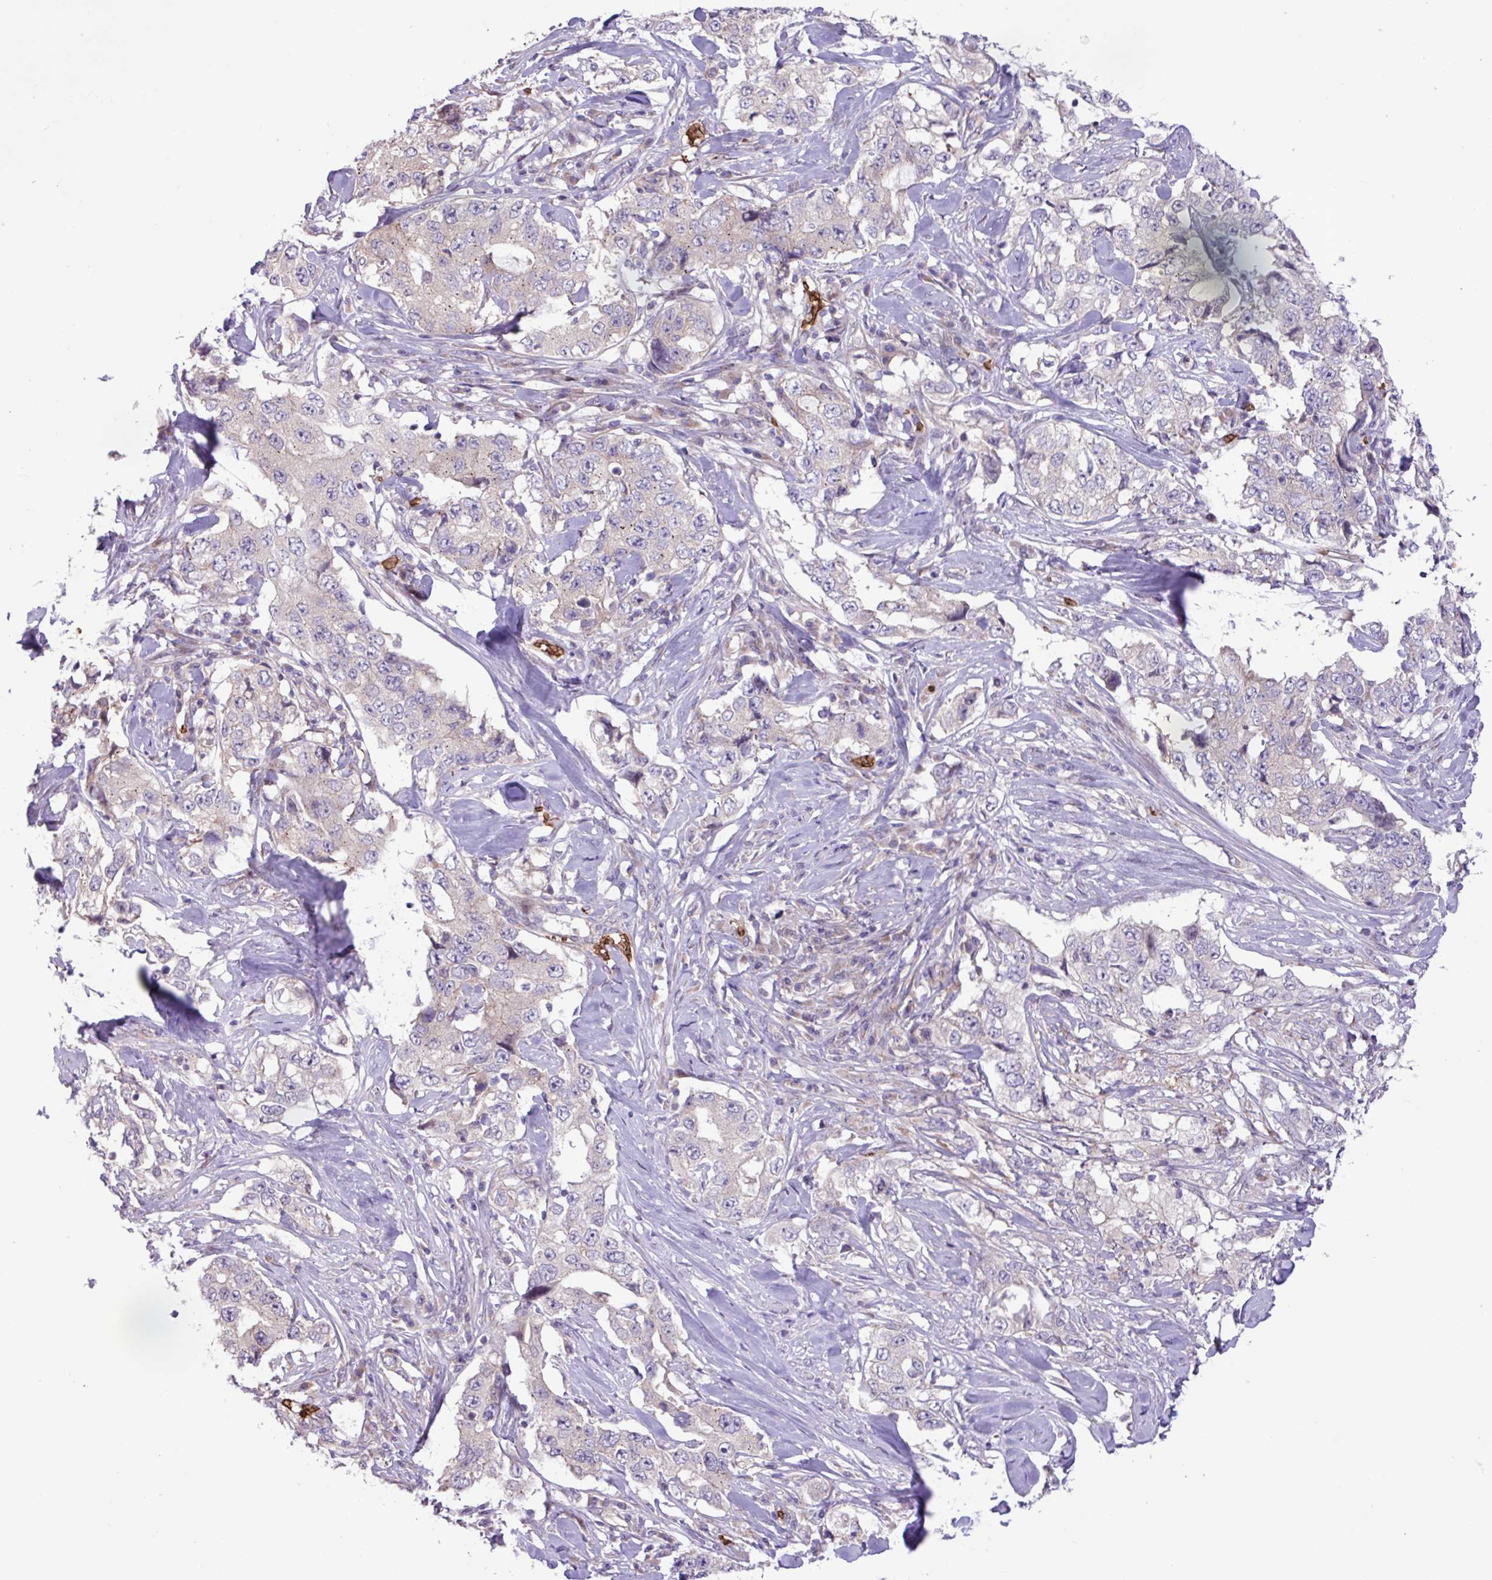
{"staining": {"intensity": "negative", "quantity": "none", "location": "none"}, "tissue": "lung cancer", "cell_type": "Tumor cells", "image_type": "cancer", "snomed": [{"axis": "morphology", "description": "Adenocarcinoma, NOS"}, {"axis": "topography", "description": "Lung"}], "caption": "This is an immunohistochemistry micrograph of human adenocarcinoma (lung). There is no expression in tumor cells.", "gene": "RAD21L1", "patient": {"sex": "female", "age": 51}}